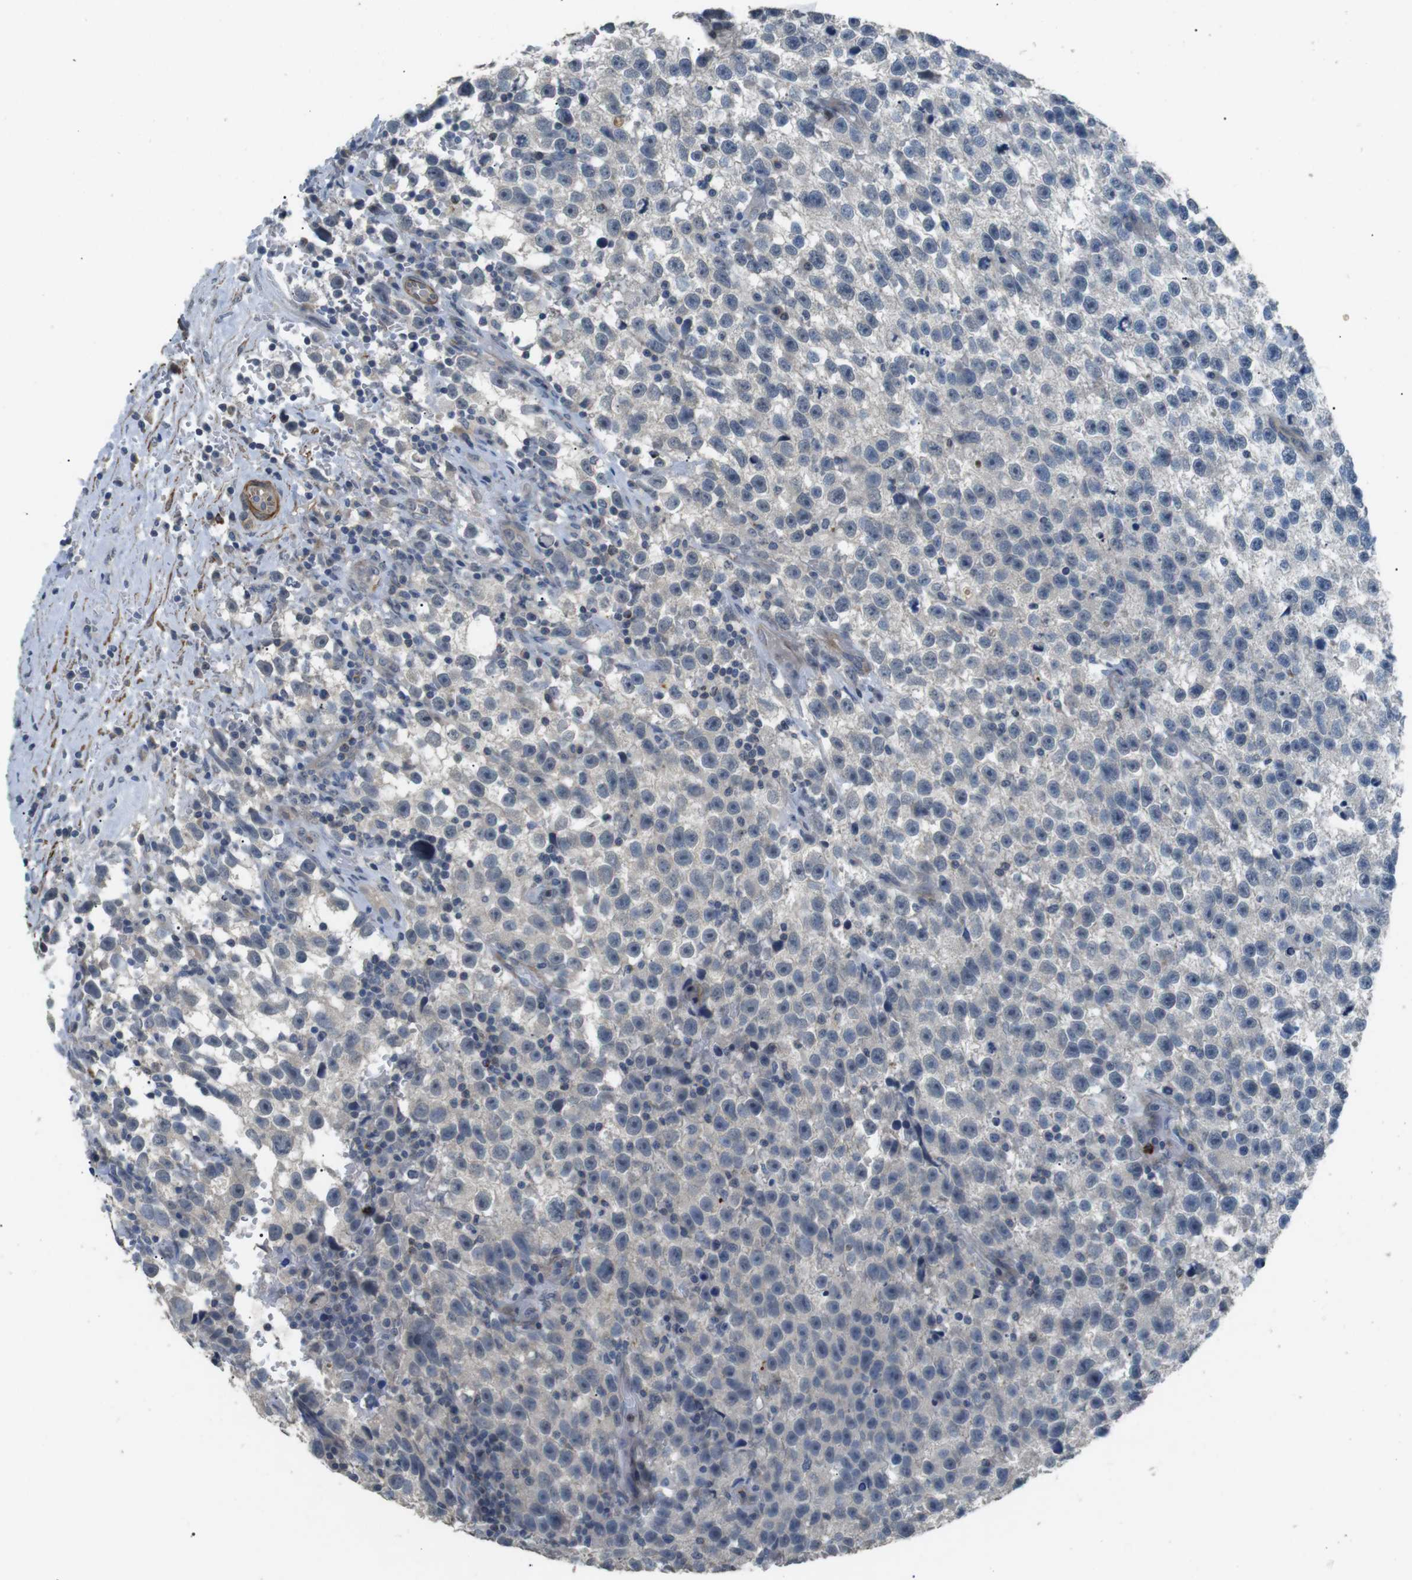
{"staining": {"intensity": "negative", "quantity": "none", "location": "none"}, "tissue": "testis cancer", "cell_type": "Tumor cells", "image_type": "cancer", "snomed": [{"axis": "morphology", "description": "Seminoma, NOS"}, {"axis": "topography", "description": "Testis"}], "caption": "The micrograph reveals no significant positivity in tumor cells of testis cancer. Nuclei are stained in blue.", "gene": "GZMM", "patient": {"sex": "male", "age": 33}}